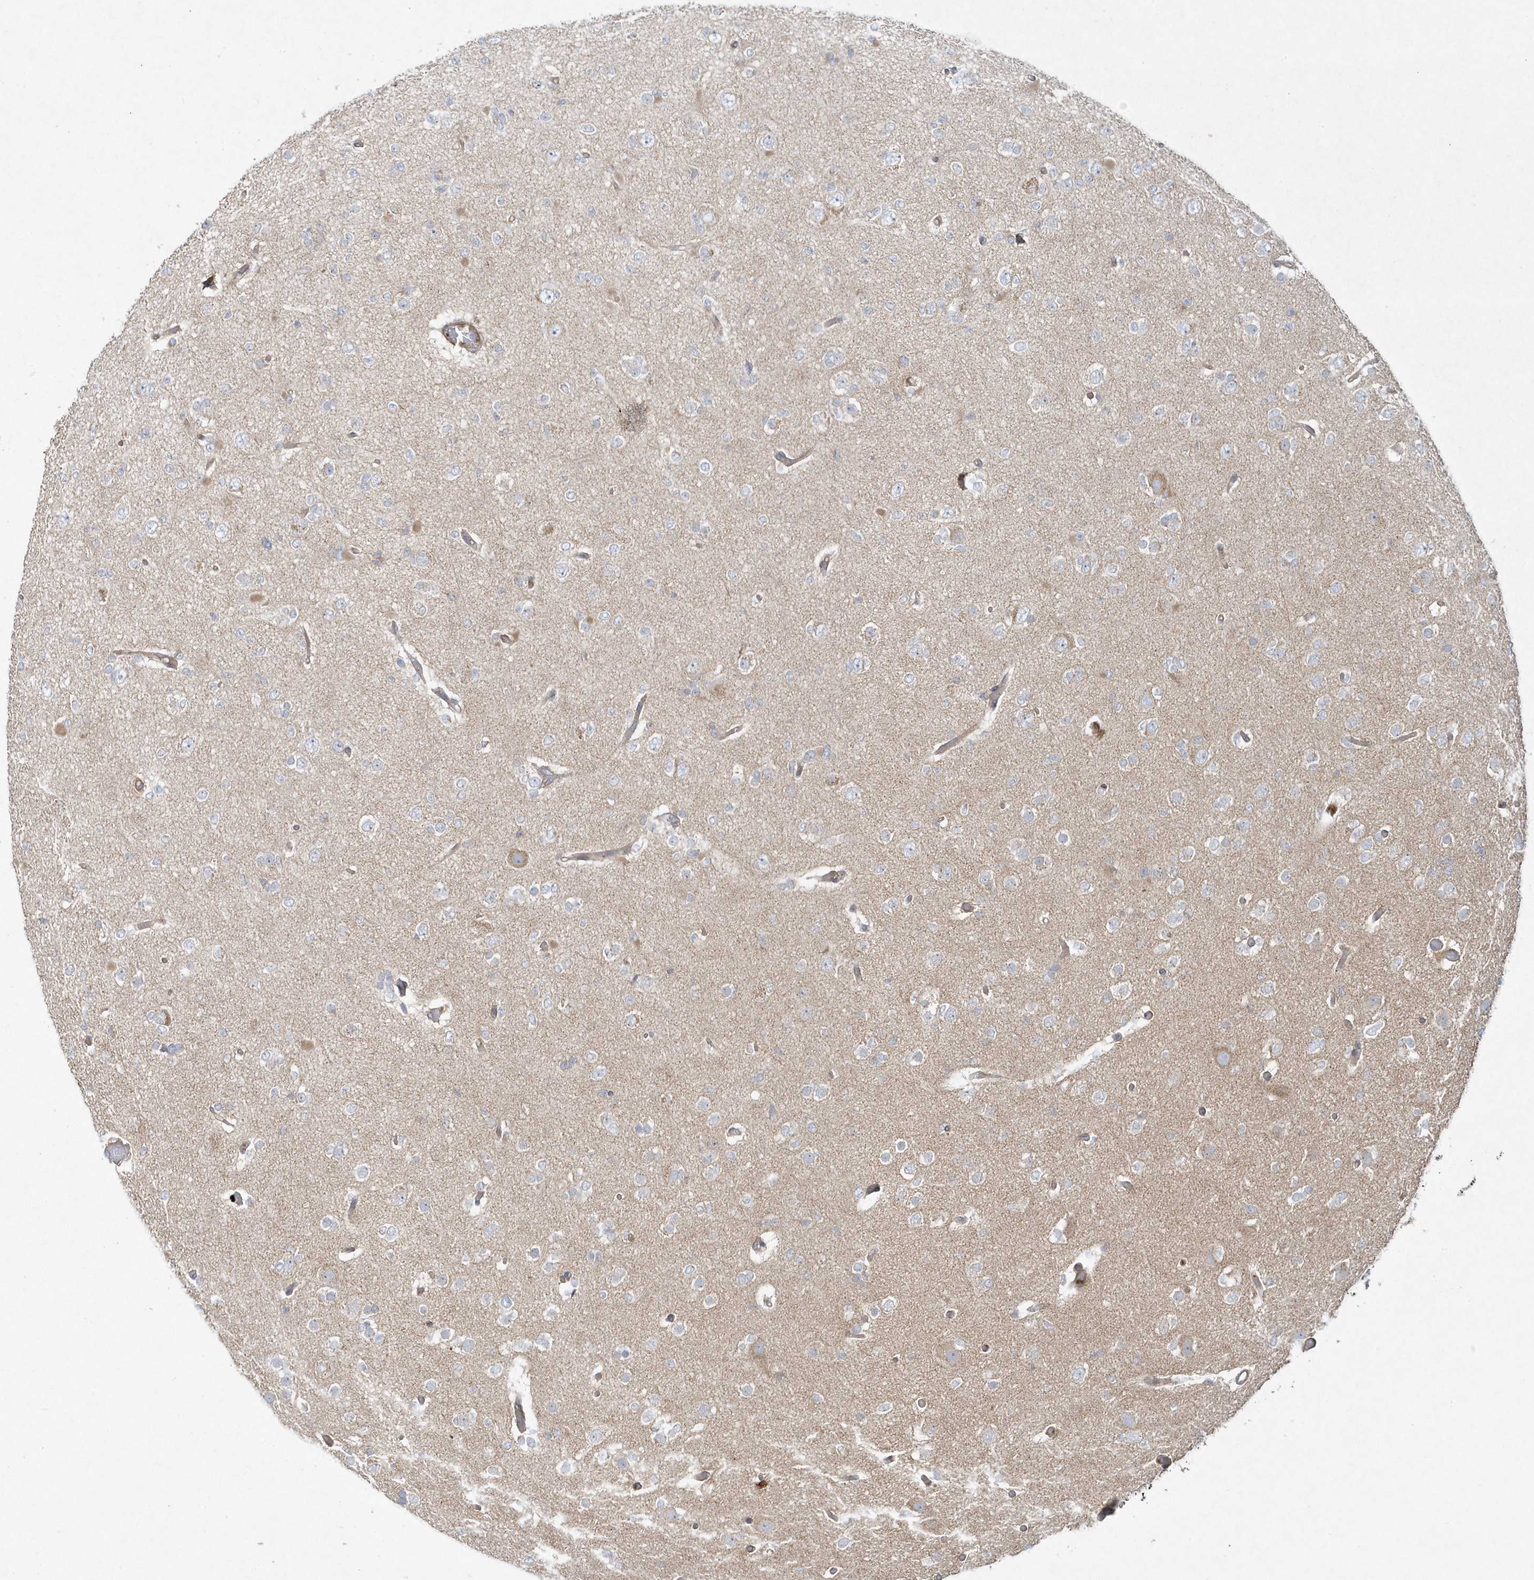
{"staining": {"intensity": "negative", "quantity": "none", "location": "none"}, "tissue": "glioma", "cell_type": "Tumor cells", "image_type": "cancer", "snomed": [{"axis": "morphology", "description": "Glioma, malignant, Low grade"}, {"axis": "topography", "description": "Brain"}], "caption": "Malignant glioma (low-grade) was stained to show a protein in brown. There is no significant expression in tumor cells. (DAB (3,3'-diaminobenzidine) IHC, high magnification).", "gene": "LEXM", "patient": {"sex": "female", "age": 22}}